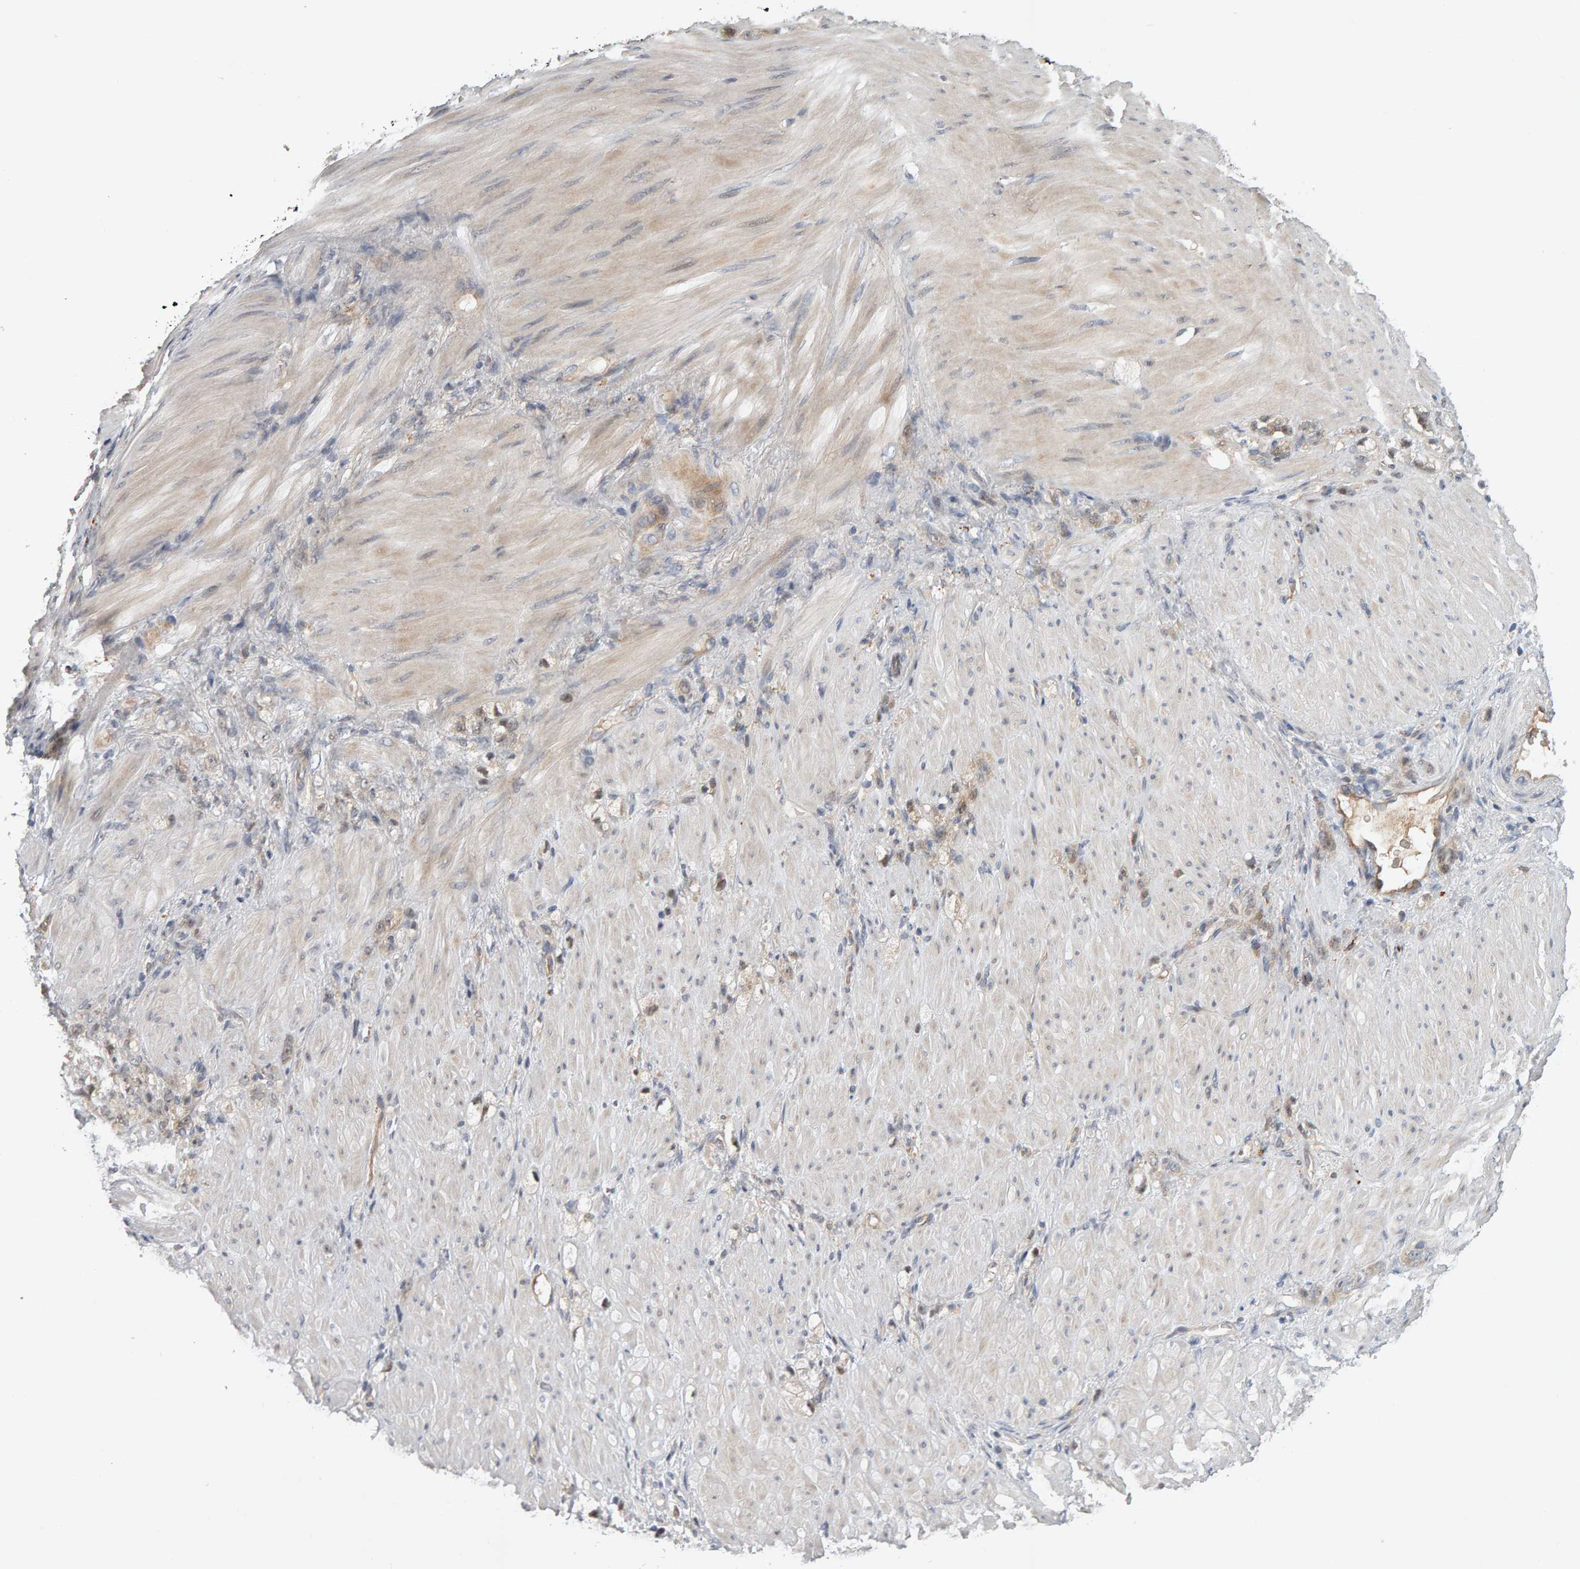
{"staining": {"intensity": "weak", "quantity": "25%-75%", "location": "cytoplasmic/membranous"}, "tissue": "stomach cancer", "cell_type": "Tumor cells", "image_type": "cancer", "snomed": [{"axis": "morphology", "description": "Normal tissue, NOS"}, {"axis": "morphology", "description": "Adenocarcinoma, NOS"}, {"axis": "topography", "description": "Stomach"}], "caption": "The immunohistochemical stain labels weak cytoplasmic/membranous staining in tumor cells of stomach adenocarcinoma tissue.", "gene": "ZNF160", "patient": {"sex": "male", "age": 82}}